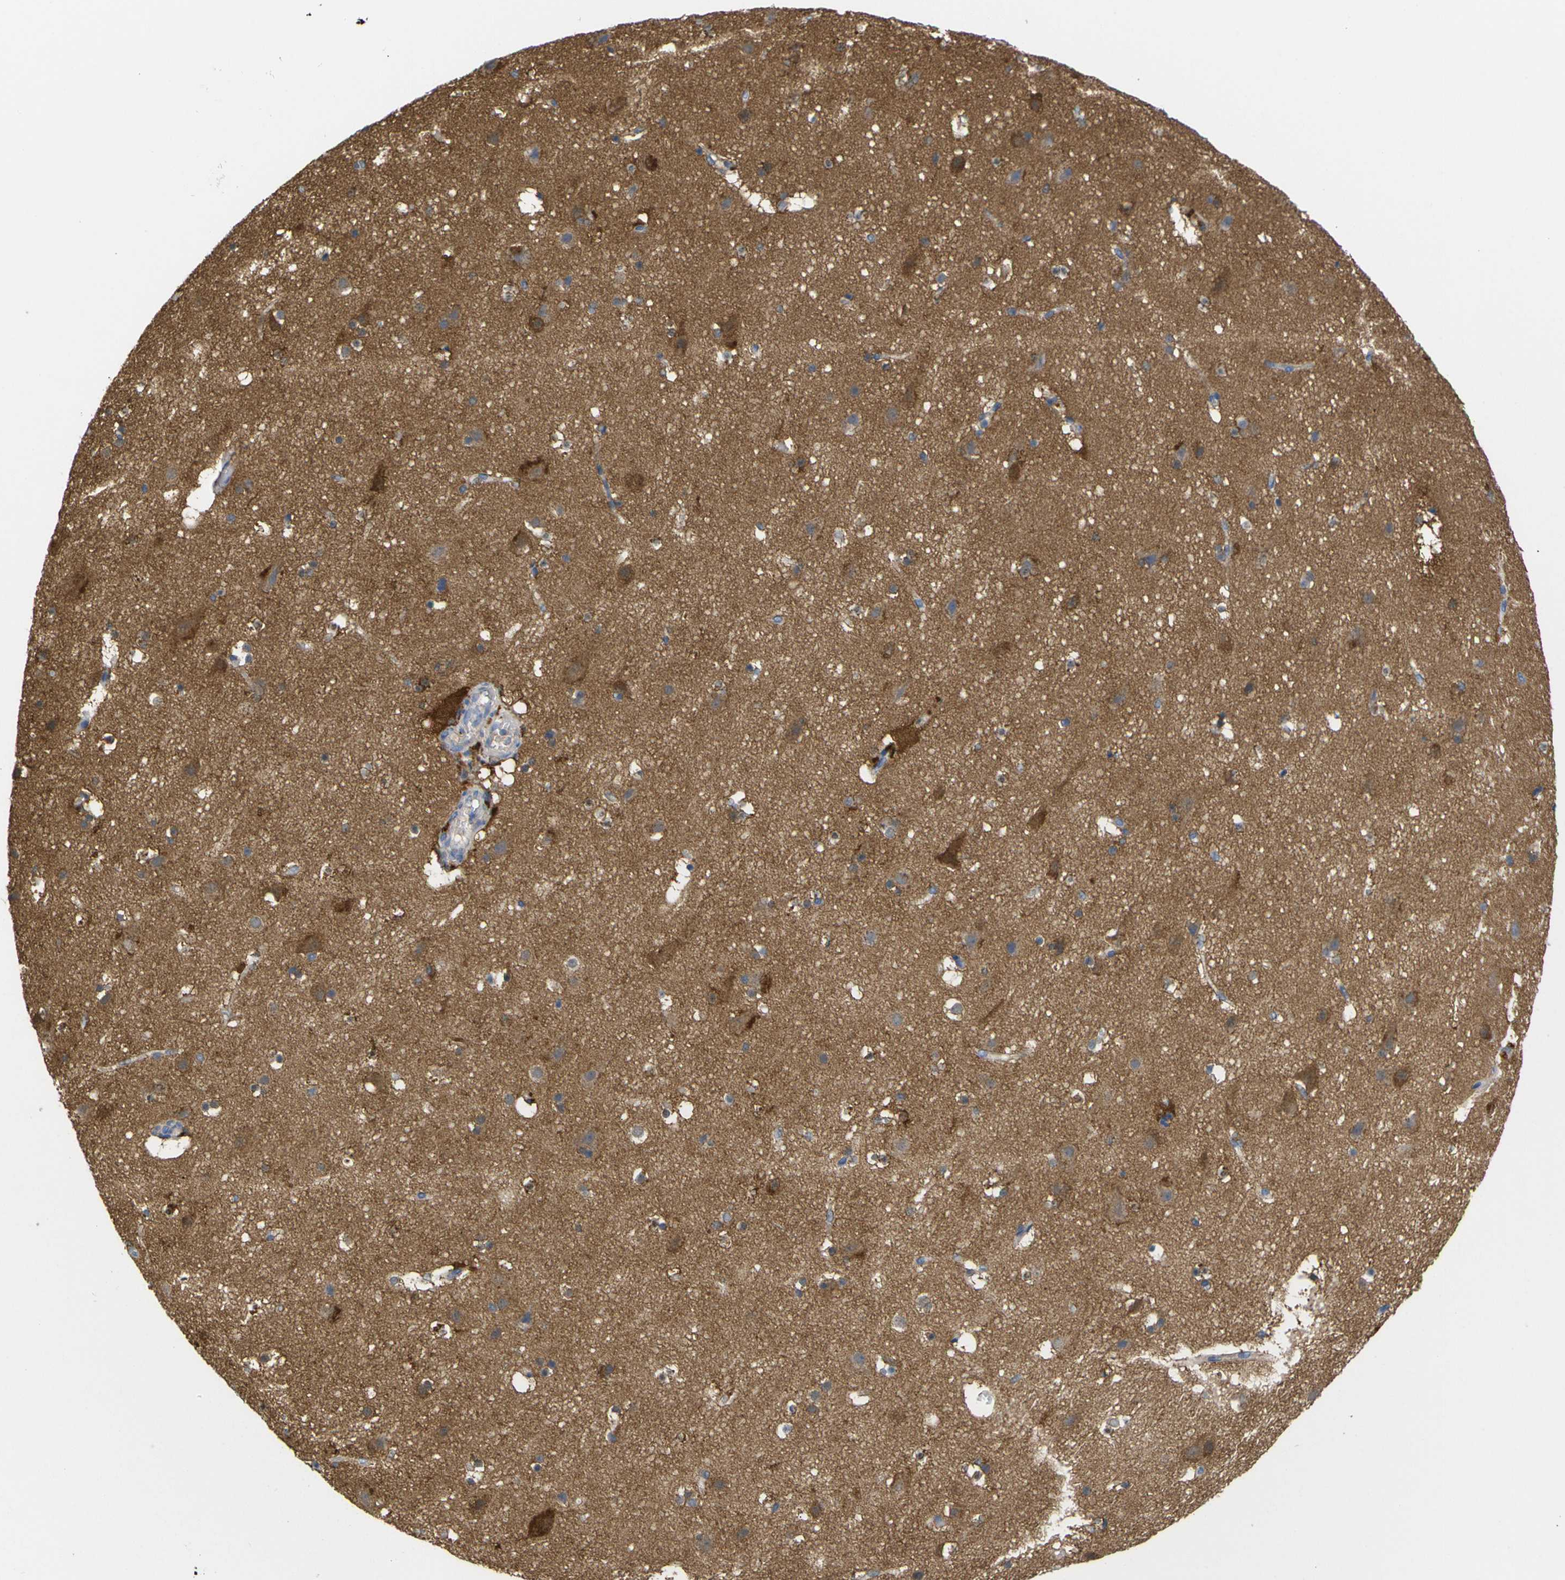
{"staining": {"intensity": "negative", "quantity": "none", "location": "none"}, "tissue": "cerebral cortex", "cell_type": "Endothelial cells", "image_type": "normal", "snomed": [{"axis": "morphology", "description": "Normal tissue, NOS"}, {"axis": "topography", "description": "Cerebral cortex"}], "caption": "This image is of unremarkable cerebral cortex stained with immunohistochemistry (IHC) to label a protein in brown with the nuclei are counter-stained blue. There is no staining in endothelial cells.", "gene": "PEBP1", "patient": {"sex": "male", "age": 45}}